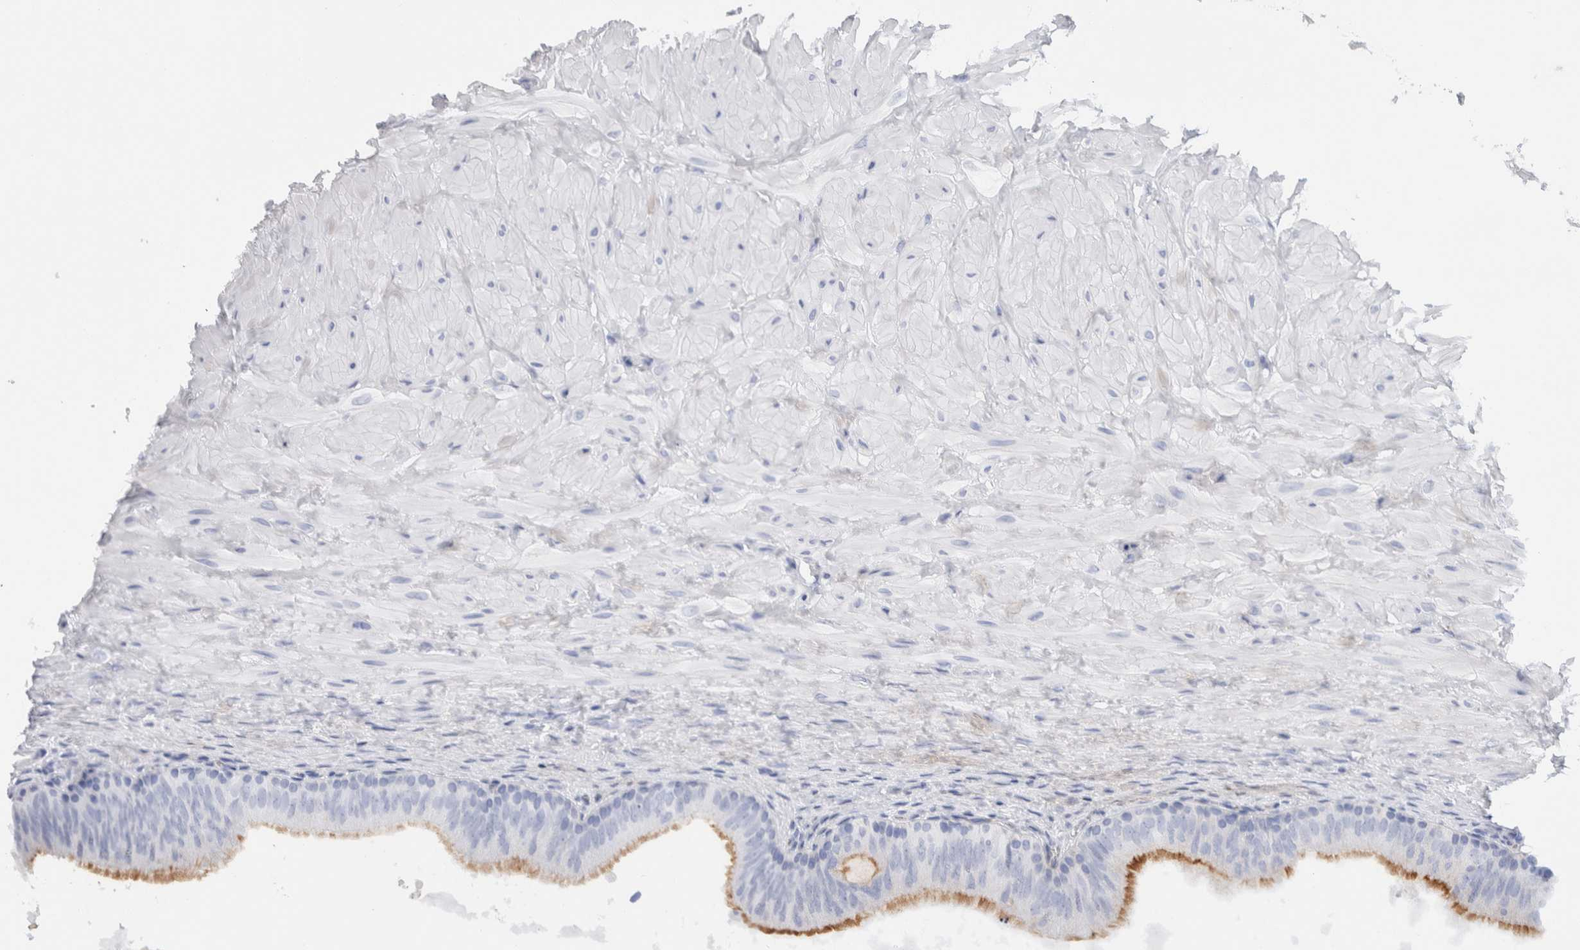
{"staining": {"intensity": "strong", "quantity": "<25%", "location": "cytoplasmic/membranous"}, "tissue": "epididymis", "cell_type": "Glandular cells", "image_type": "normal", "snomed": [{"axis": "morphology", "description": "Normal tissue, NOS"}, {"axis": "topography", "description": "Soft tissue"}, {"axis": "topography", "description": "Epididymis"}], "caption": "Protein expression analysis of benign epididymis reveals strong cytoplasmic/membranous expression in approximately <25% of glandular cells. The protein is shown in brown color, while the nuclei are stained blue.", "gene": "METRNL", "patient": {"sex": "male", "age": 26}}